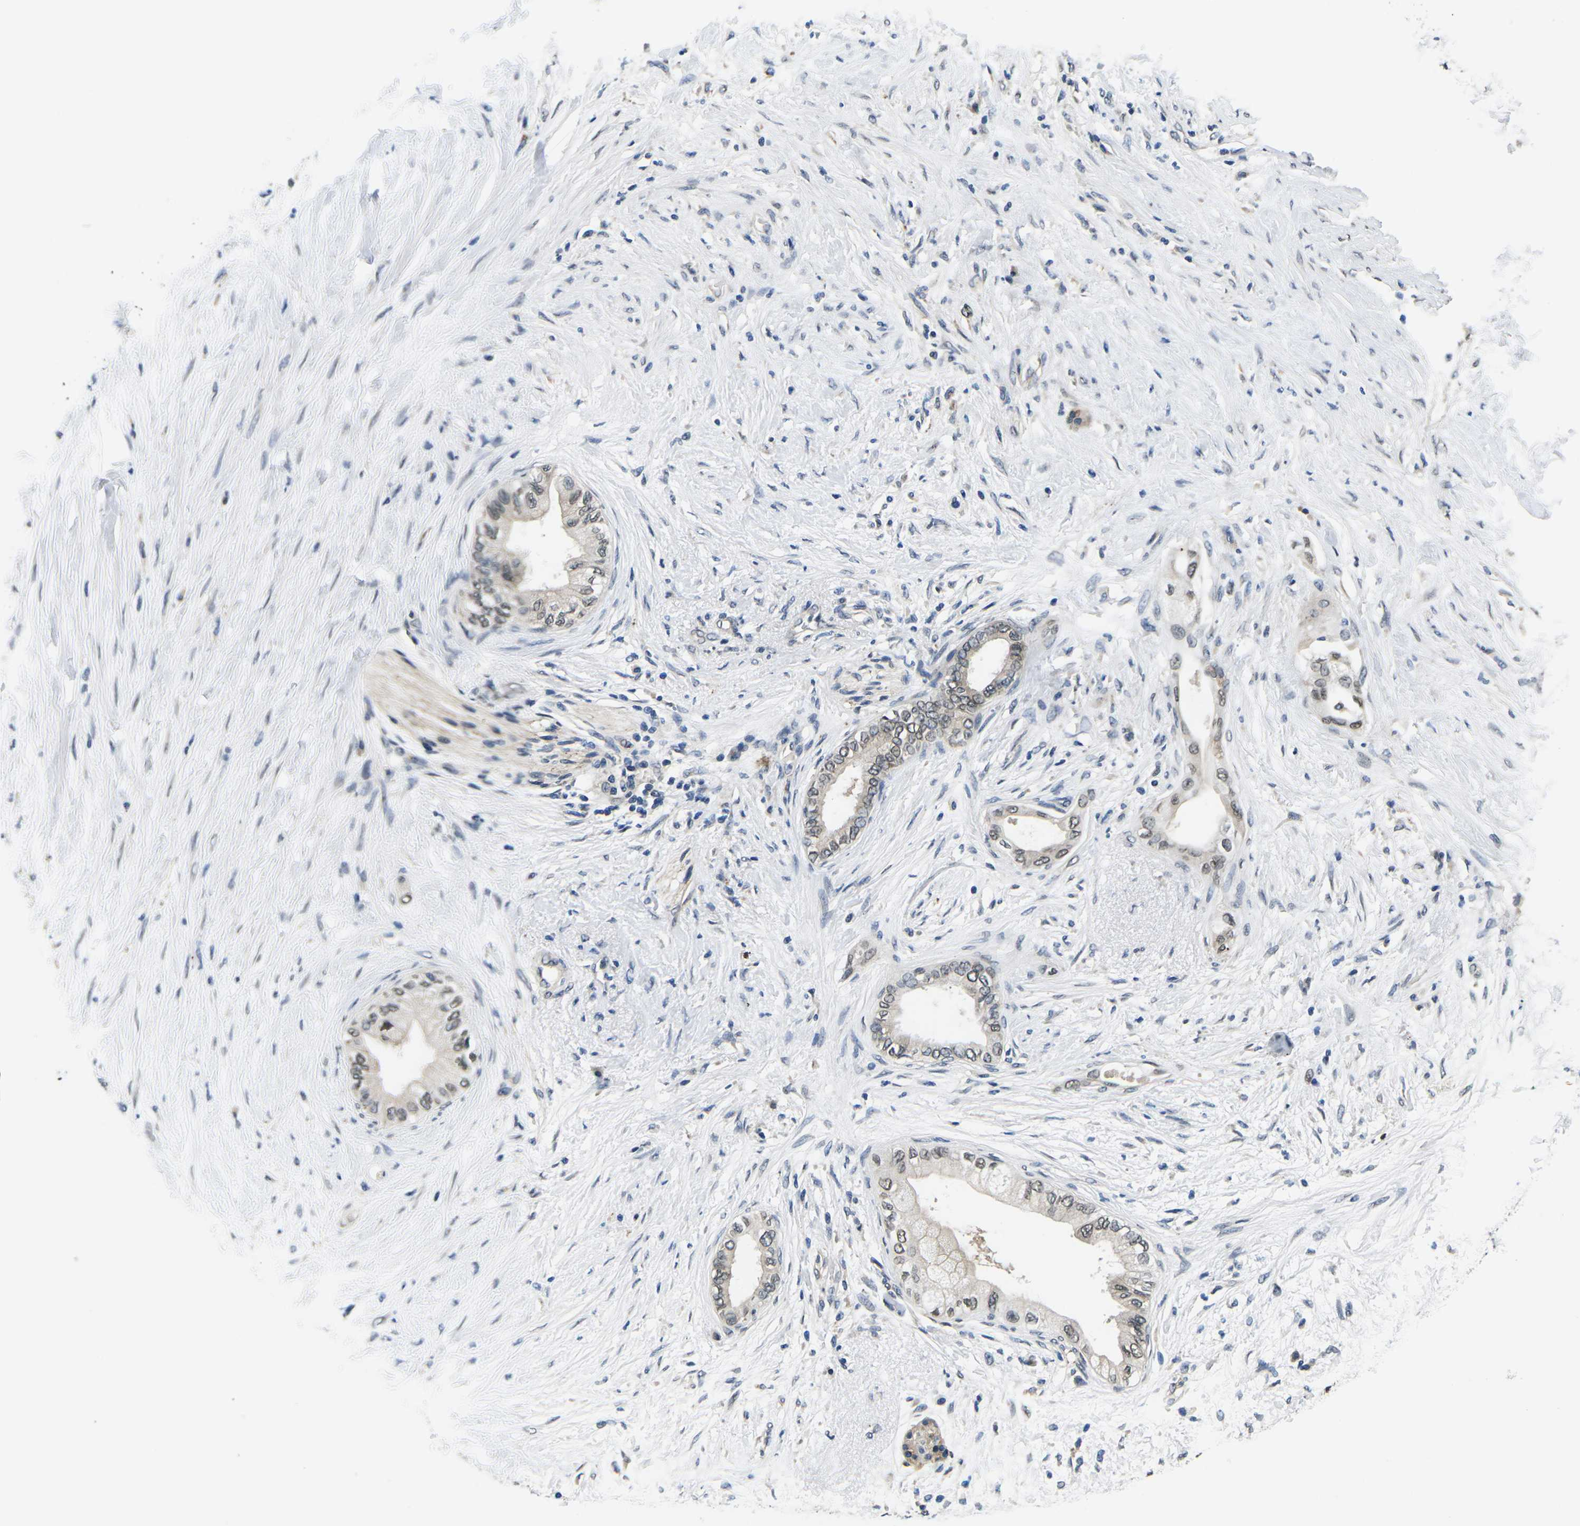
{"staining": {"intensity": "weak", "quantity": "<25%", "location": "nuclear"}, "tissue": "pancreatic cancer", "cell_type": "Tumor cells", "image_type": "cancer", "snomed": [{"axis": "morphology", "description": "Normal tissue, NOS"}, {"axis": "morphology", "description": "Adenocarcinoma, NOS"}, {"axis": "topography", "description": "Pancreas"}, {"axis": "topography", "description": "Duodenum"}], "caption": "This is a micrograph of IHC staining of pancreatic cancer (adenocarcinoma), which shows no positivity in tumor cells.", "gene": "SNX10", "patient": {"sex": "female", "age": 60}}